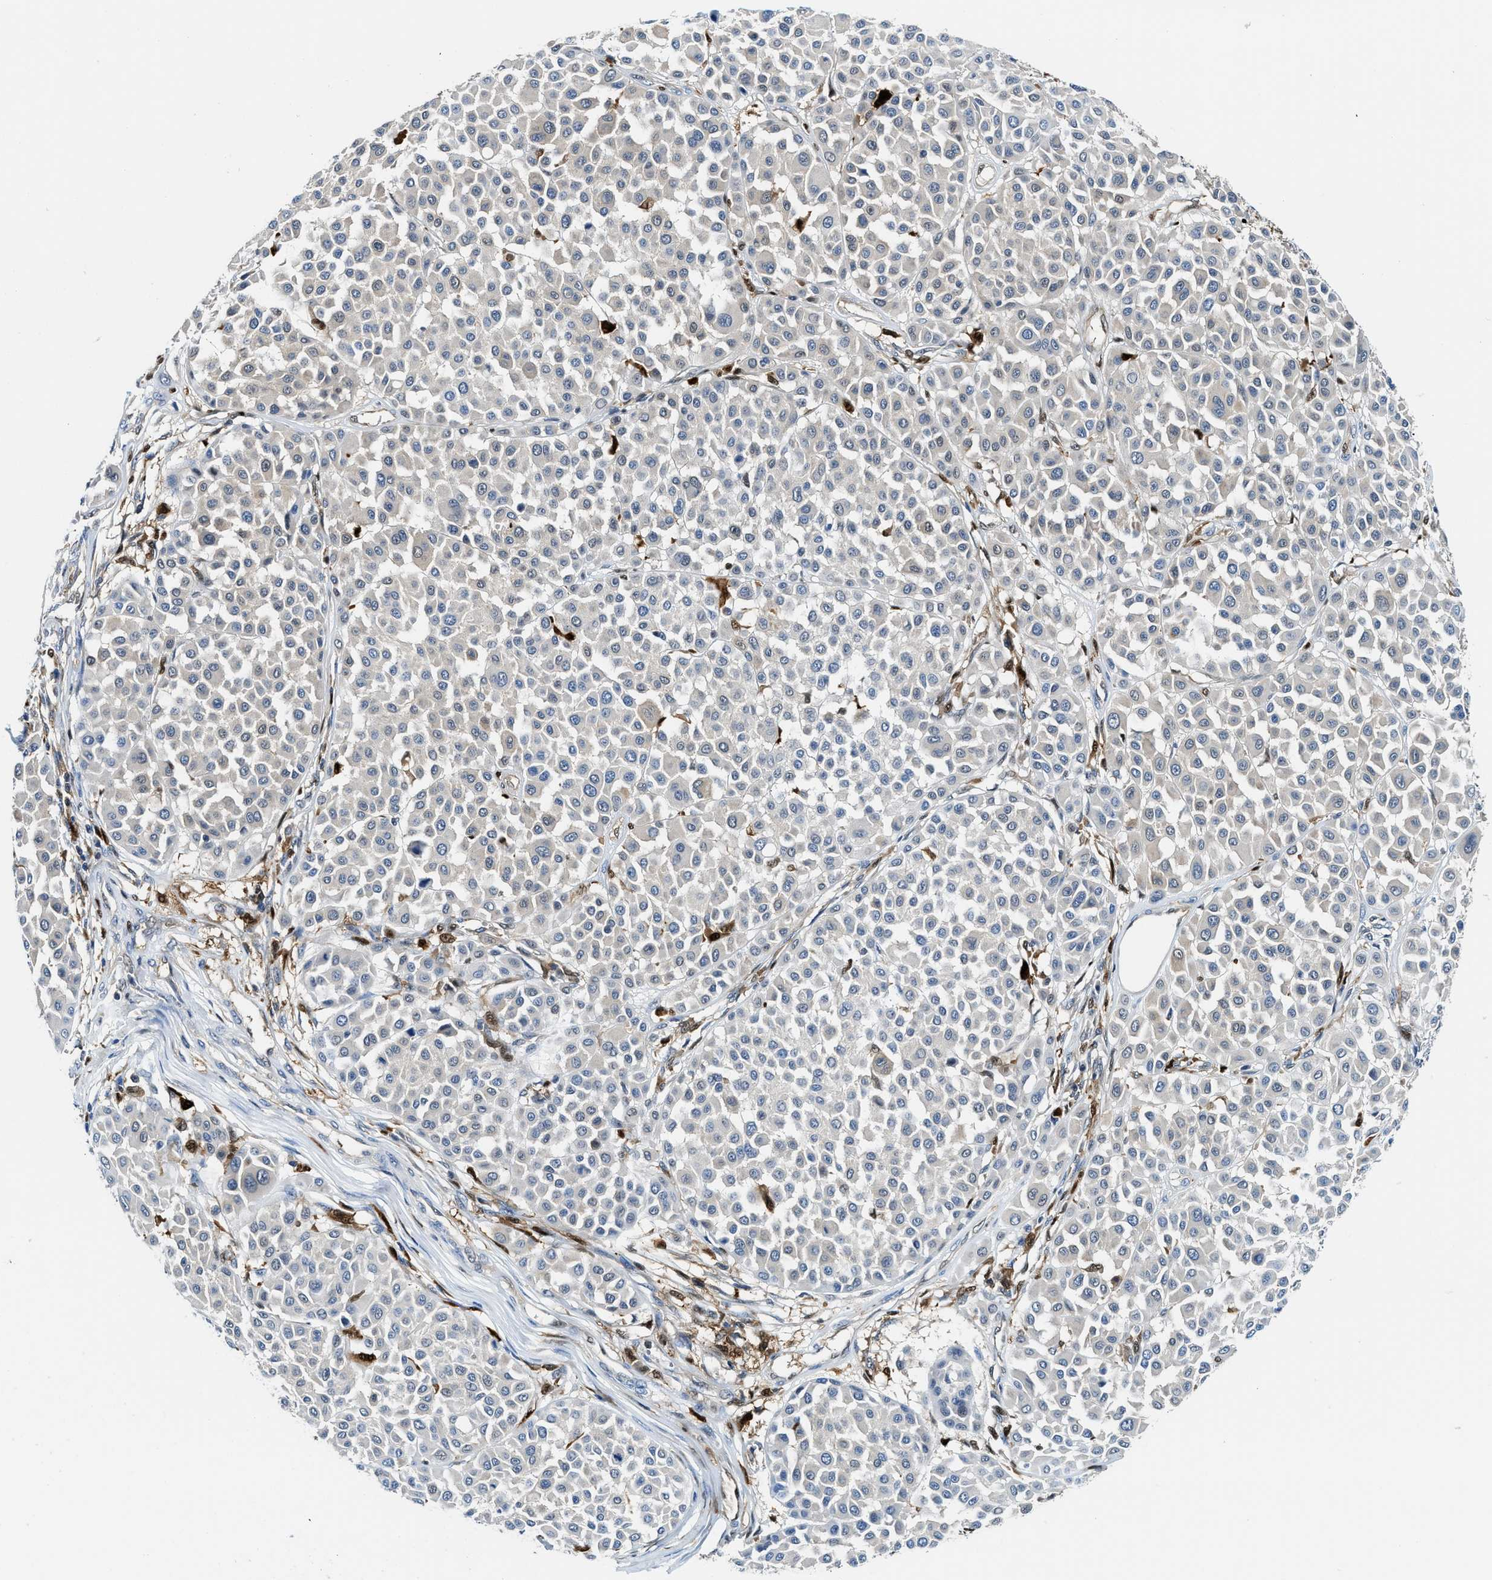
{"staining": {"intensity": "negative", "quantity": "none", "location": "none"}, "tissue": "melanoma", "cell_type": "Tumor cells", "image_type": "cancer", "snomed": [{"axis": "morphology", "description": "Malignant melanoma, Metastatic site"}, {"axis": "topography", "description": "Soft tissue"}], "caption": "There is no significant expression in tumor cells of malignant melanoma (metastatic site). (Immunohistochemistry (ihc), brightfield microscopy, high magnification).", "gene": "LTA4H", "patient": {"sex": "male", "age": 41}}